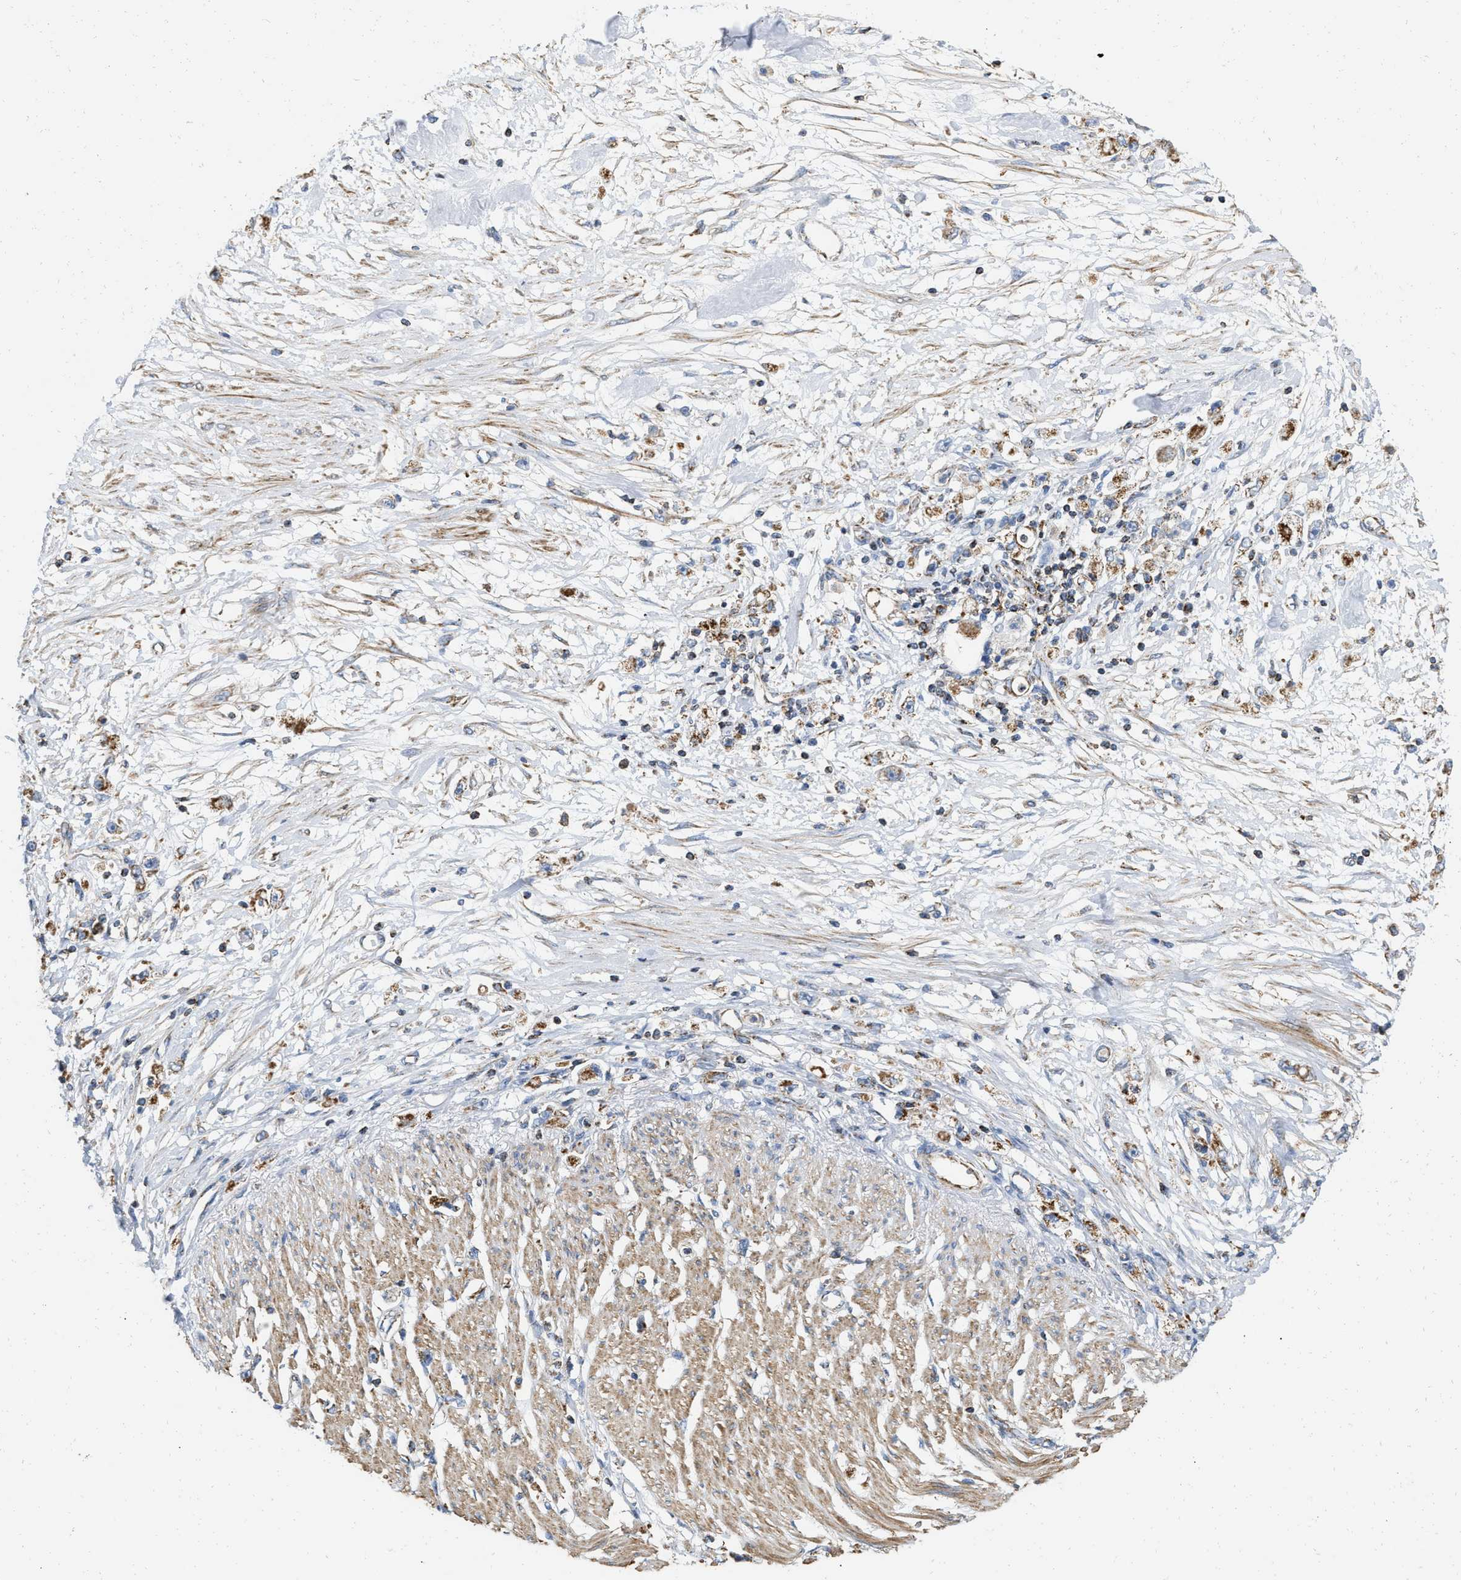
{"staining": {"intensity": "moderate", "quantity": ">75%", "location": "cytoplasmic/membranous"}, "tissue": "stomach cancer", "cell_type": "Tumor cells", "image_type": "cancer", "snomed": [{"axis": "morphology", "description": "Adenocarcinoma, NOS"}, {"axis": "topography", "description": "Stomach"}], "caption": "A micrograph of adenocarcinoma (stomach) stained for a protein displays moderate cytoplasmic/membranous brown staining in tumor cells. (IHC, brightfield microscopy, high magnification).", "gene": "GRB10", "patient": {"sex": "female", "age": 59}}